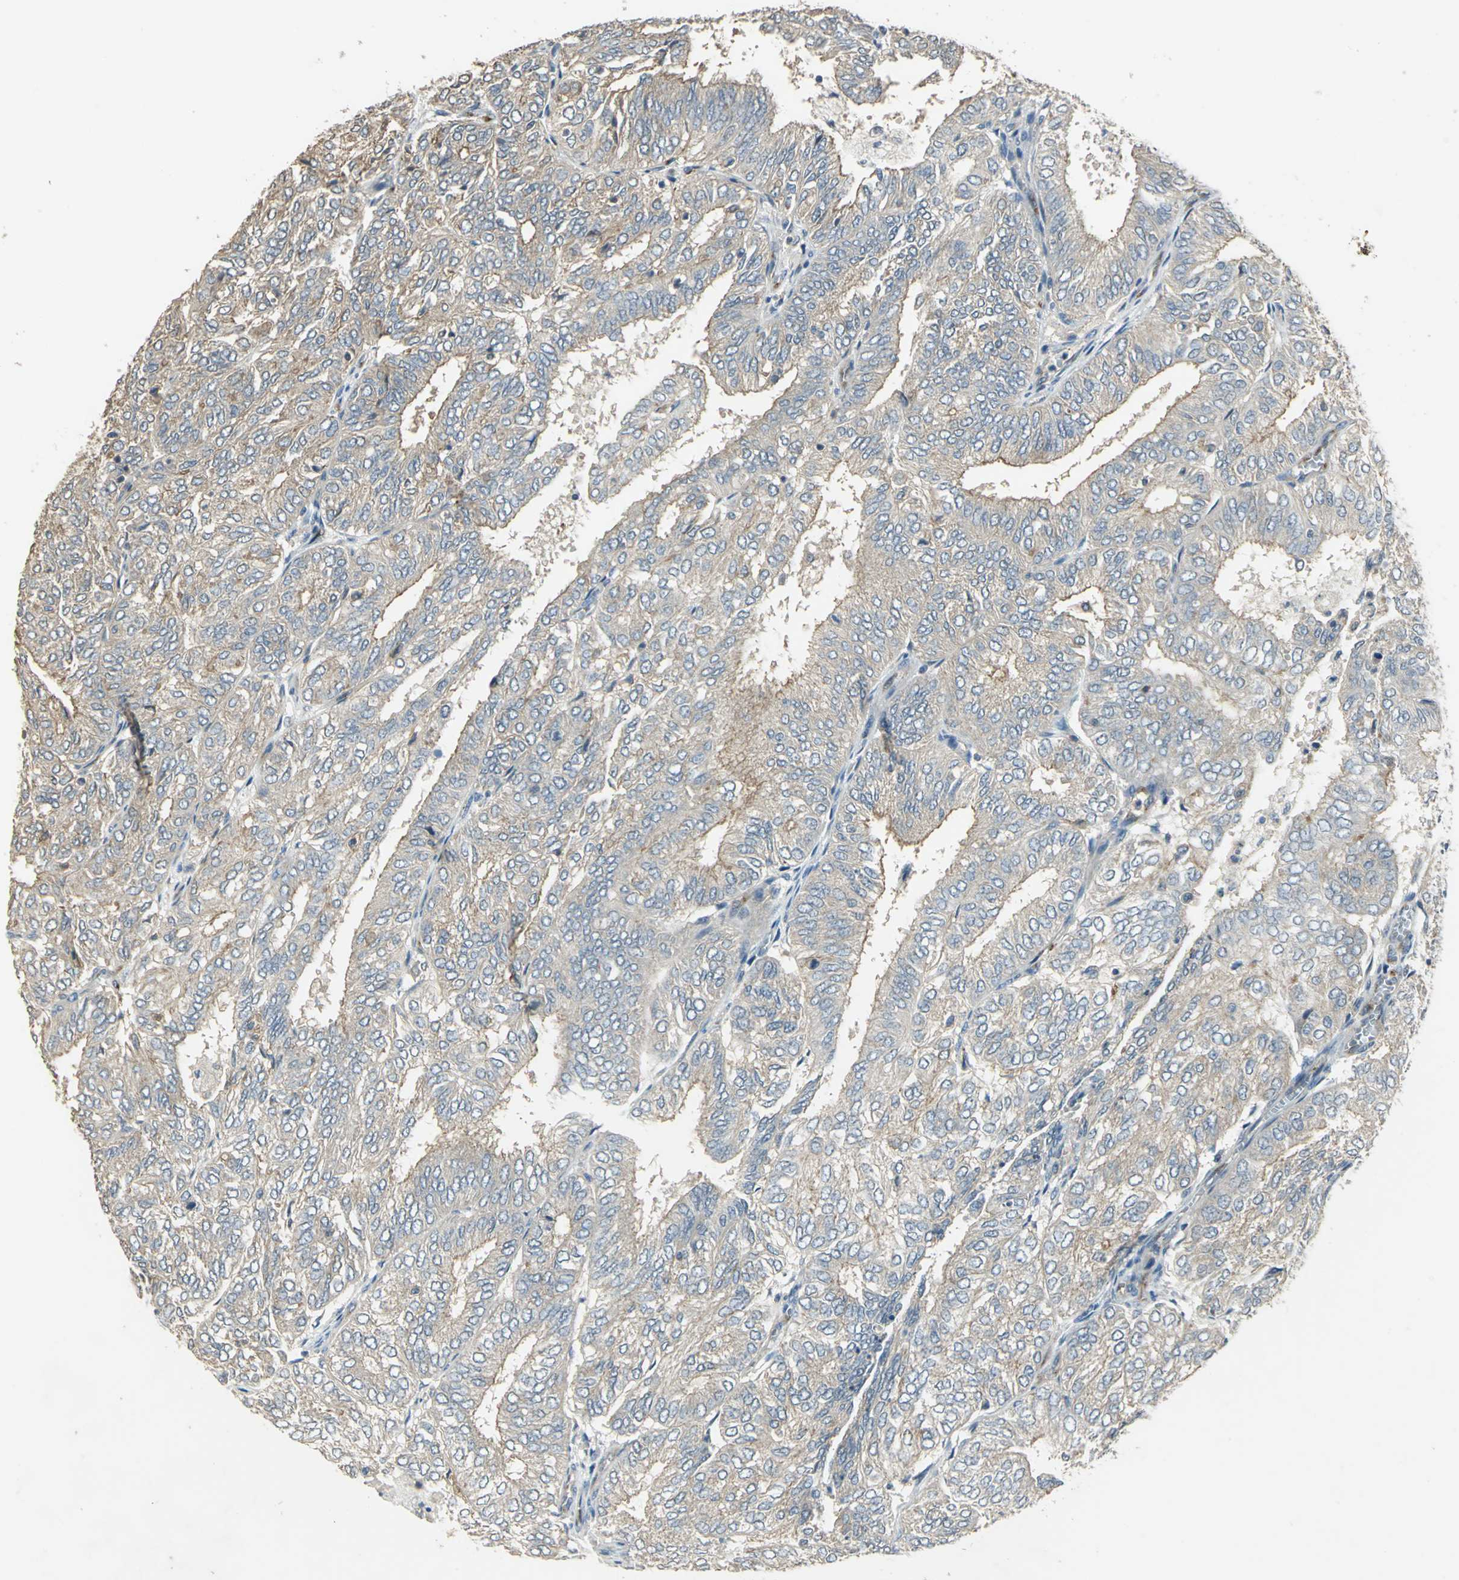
{"staining": {"intensity": "moderate", "quantity": "25%-75%", "location": "cytoplasmic/membranous"}, "tissue": "endometrial cancer", "cell_type": "Tumor cells", "image_type": "cancer", "snomed": [{"axis": "morphology", "description": "Adenocarcinoma, NOS"}, {"axis": "topography", "description": "Uterus"}], "caption": "Brown immunohistochemical staining in human endometrial cancer reveals moderate cytoplasmic/membranous staining in about 25%-75% of tumor cells.", "gene": "RAPGEF1", "patient": {"sex": "female", "age": 60}}